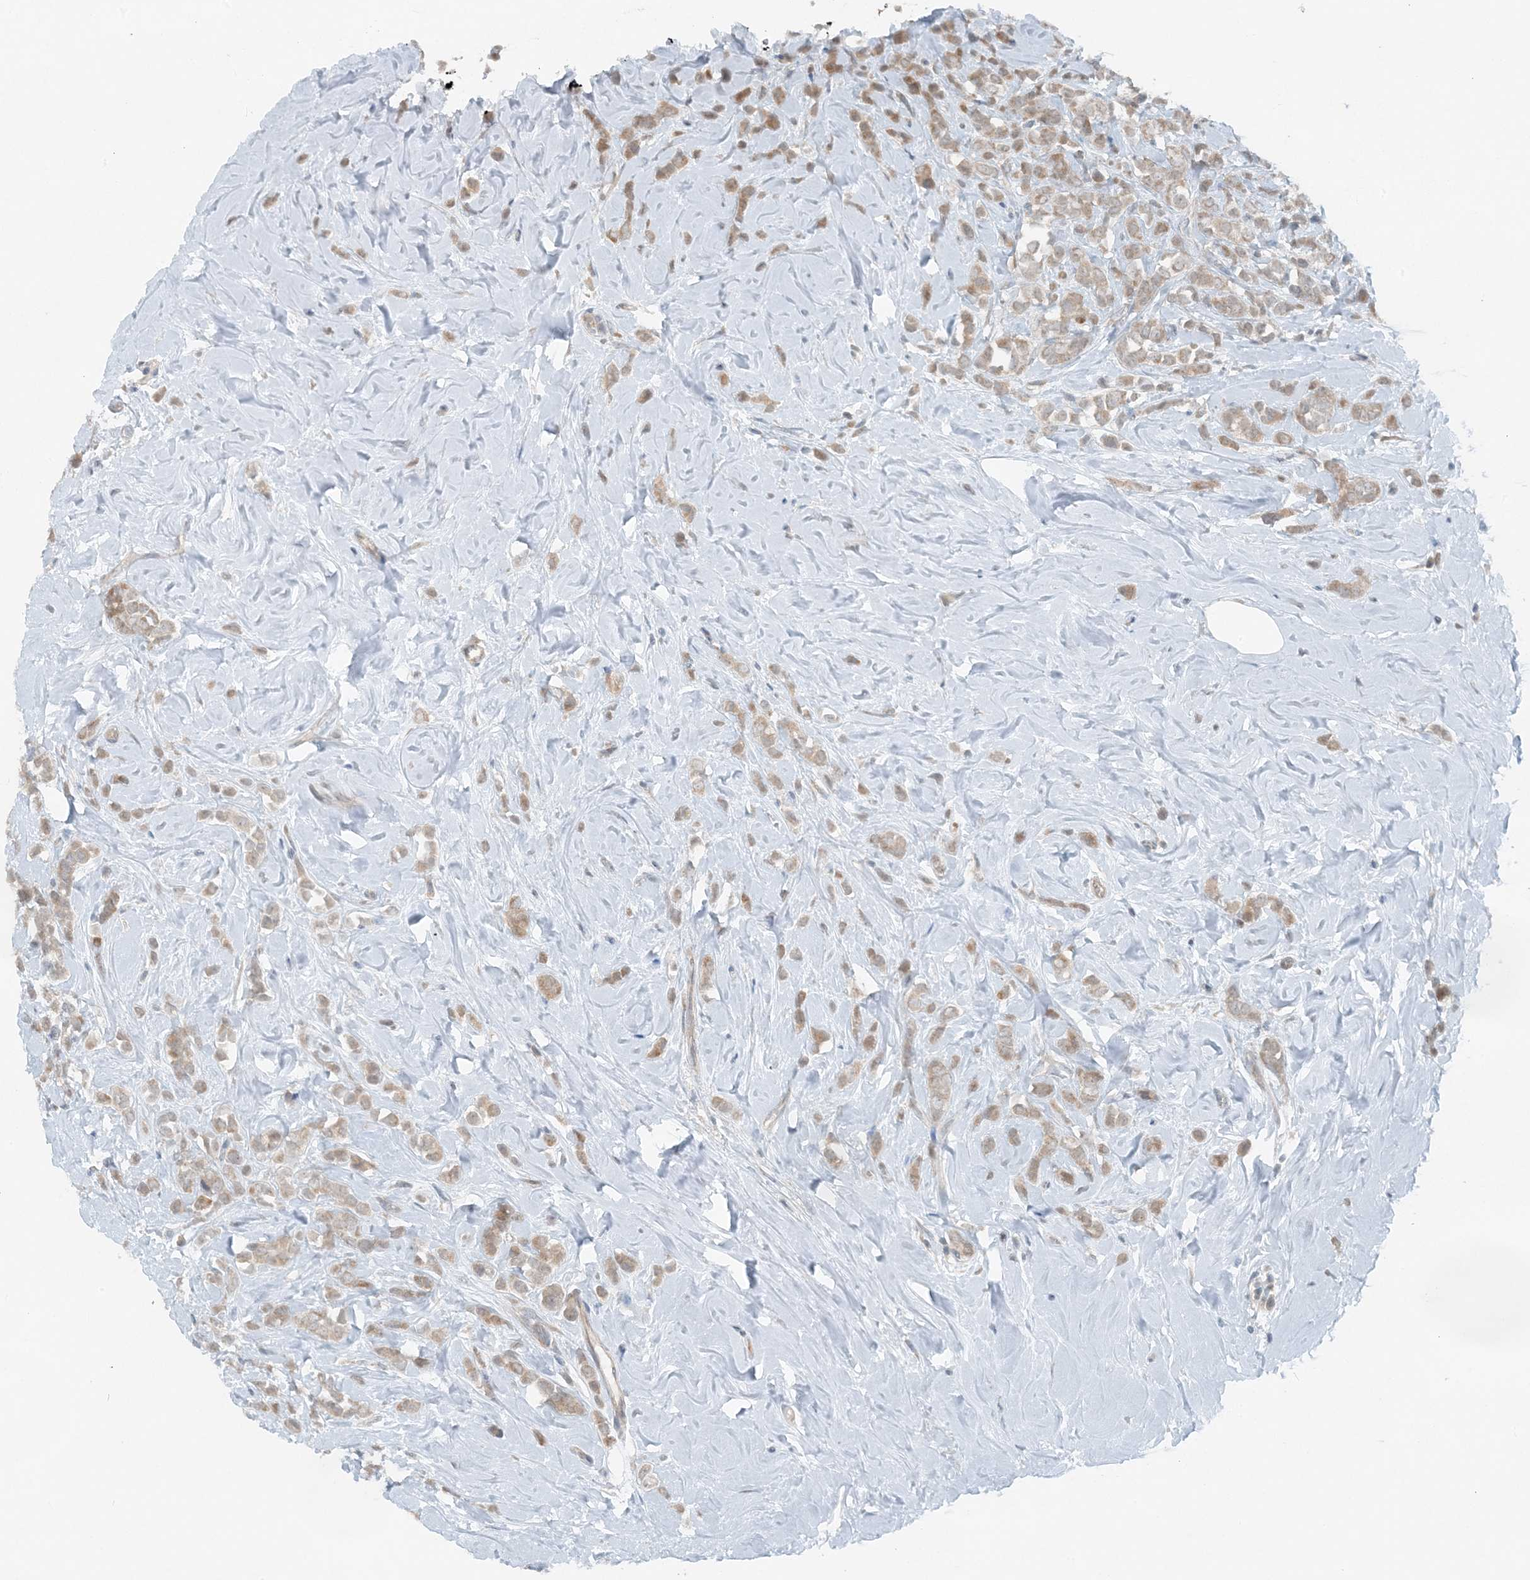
{"staining": {"intensity": "moderate", "quantity": ">75%", "location": "cytoplasmic/membranous"}, "tissue": "breast cancer", "cell_type": "Tumor cells", "image_type": "cancer", "snomed": [{"axis": "morphology", "description": "Lobular carcinoma"}, {"axis": "topography", "description": "Breast"}], "caption": "Breast cancer stained with immunohistochemistry shows moderate cytoplasmic/membranous staining in about >75% of tumor cells.", "gene": "MITD1", "patient": {"sex": "female", "age": 47}}